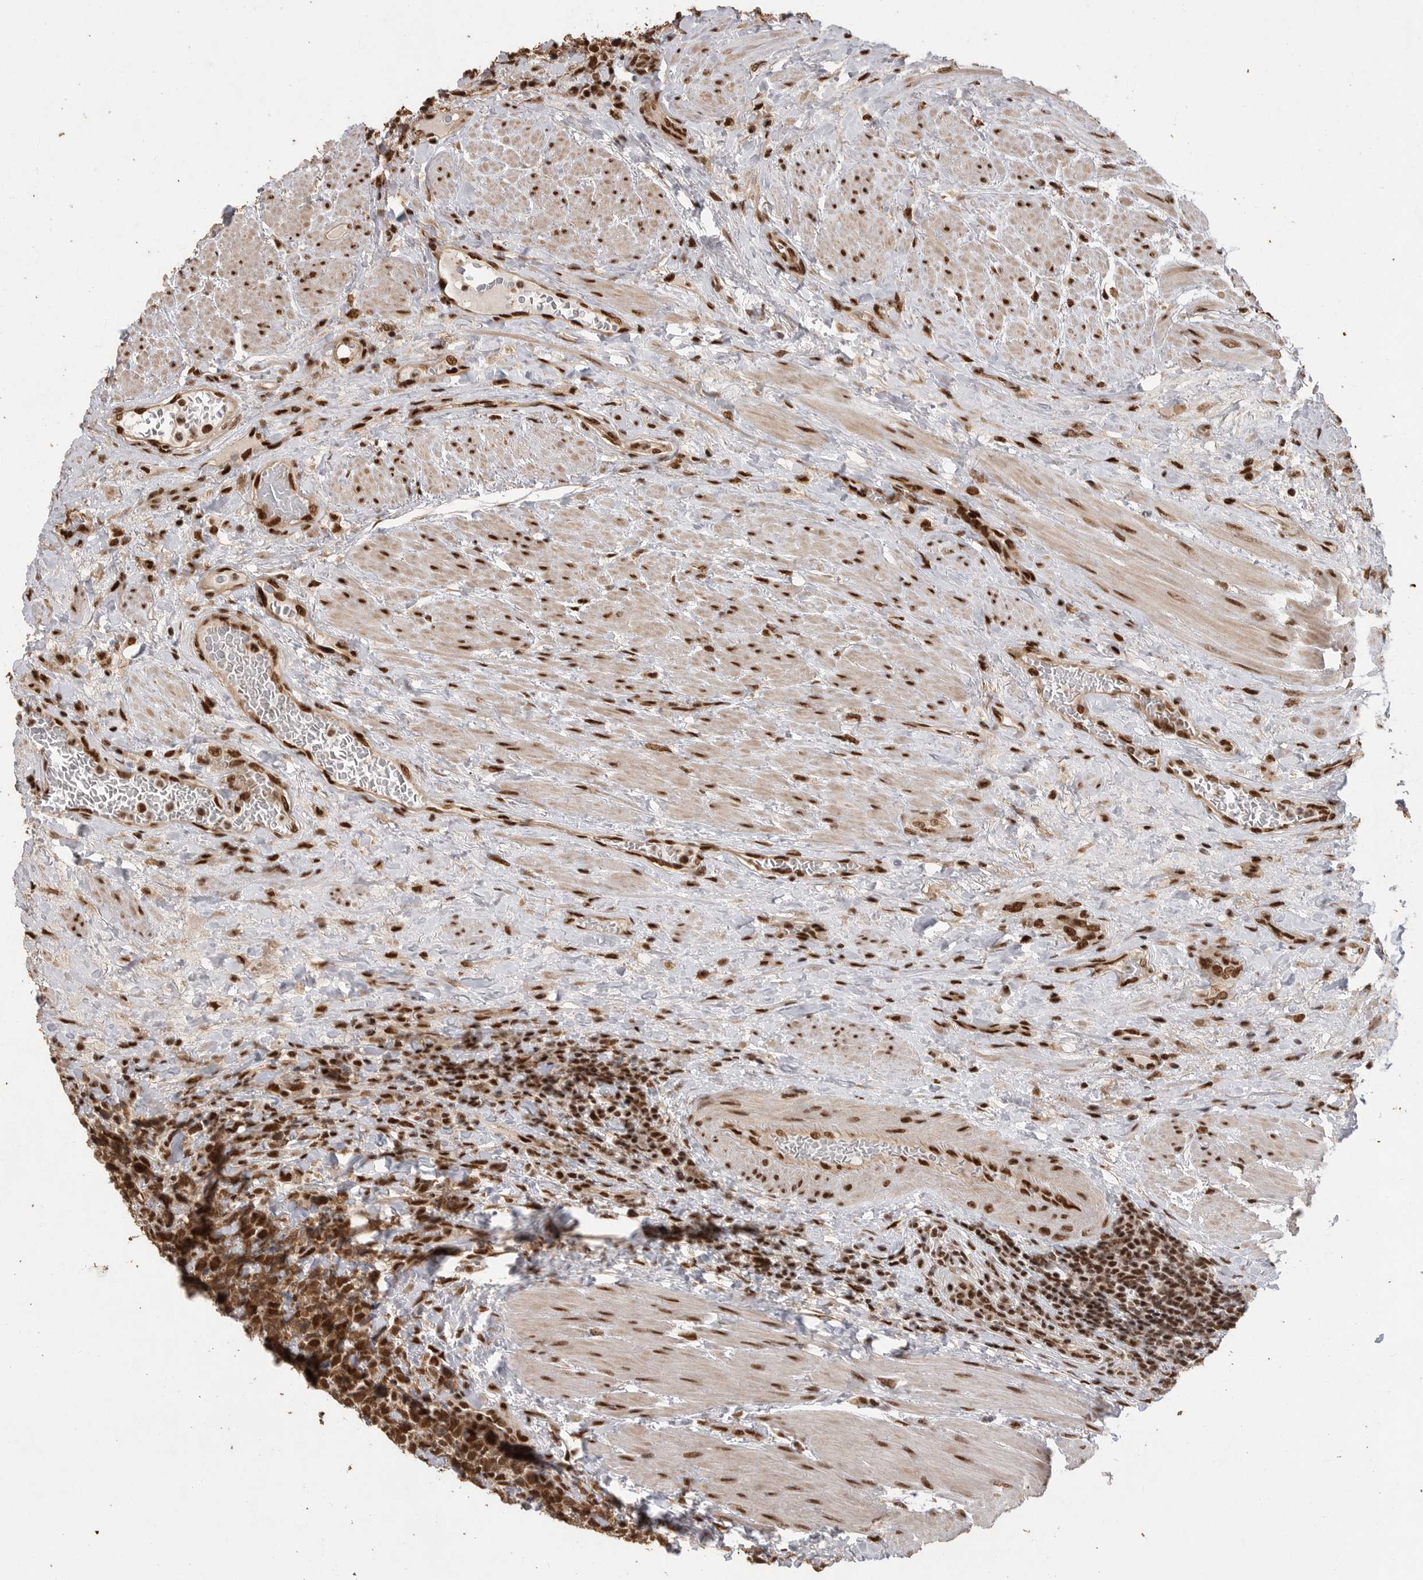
{"staining": {"intensity": "strong", "quantity": ">75%", "location": "nuclear"}, "tissue": "urothelial cancer", "cell_type": "Tumor cells", "image_type": "cancer", "snomed": [{"axis": "morphology", "description": "Urothelial carcinoma, High grade"}, {"axis": "topography", "description": "Urinary bladder"}], "caption": "Immunohistochemistry (IHC) of urothelial carcinoma (high-grade) reveals high levels of strong nuclear positivity in about >75% of tumor cells.", "gene": "PPP1R8", "patient": {"sex": "female", "age": 82}}